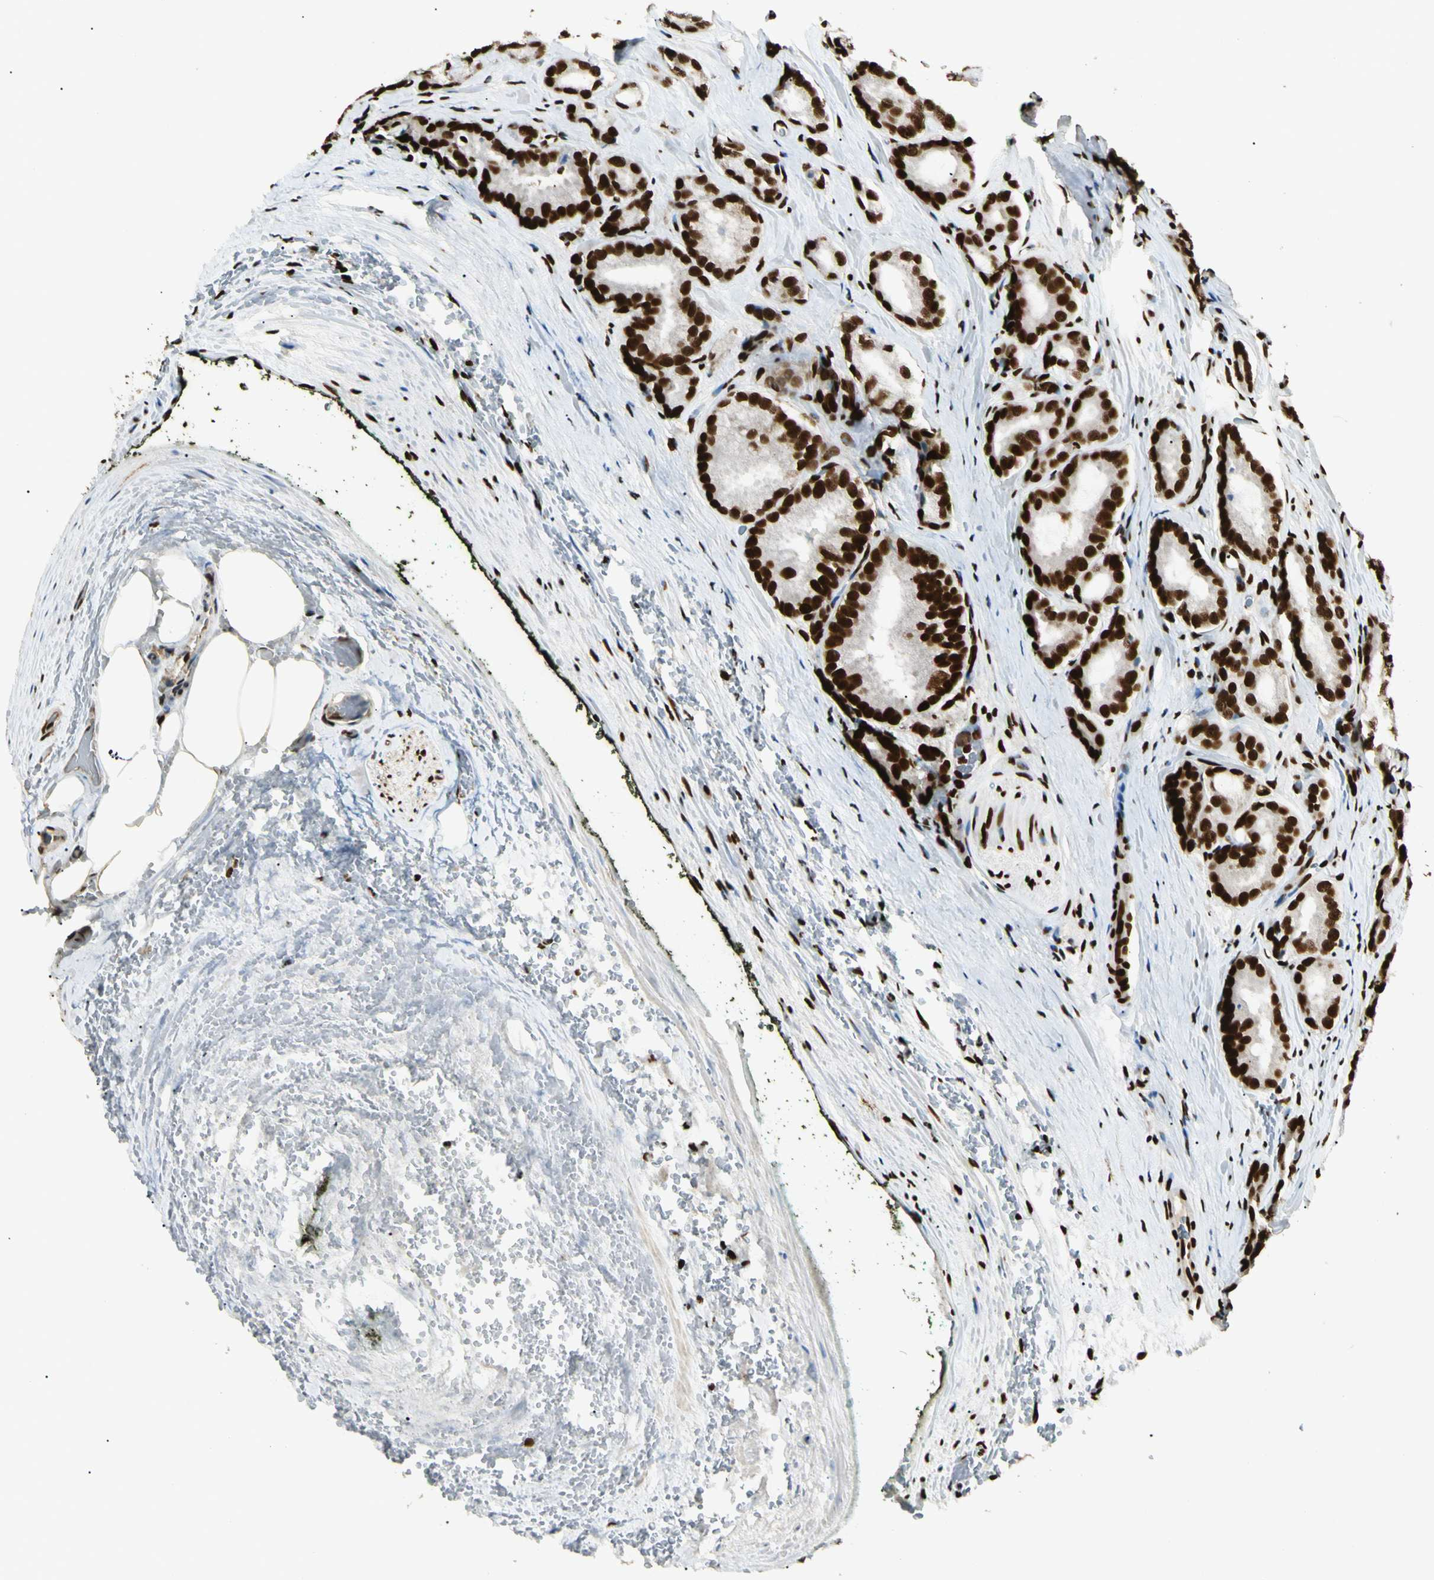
{"staining": {"intensity": "strong", "quantity": ">75%", "location": "cytoplasmic/membranous,nuclear"}, "tissue": "prostate cancer", "cell_type": "Tumor cells", "image_type": "cancer", "snomed": [{"axis": "morphology", "description": "Adenocarcinoma, High grade"}, {"axis": "topography", "description": "Prostate"}], "caption": "Brown immunohistochemical staining in high-grade adenocarcinoma (prostate) demonstrates strong cytoplasmic/membranous and nuclear expression in approximately >75% of tumor cells.", "gene": "FUS", "patient": {"sex": "male", "age": 64}}